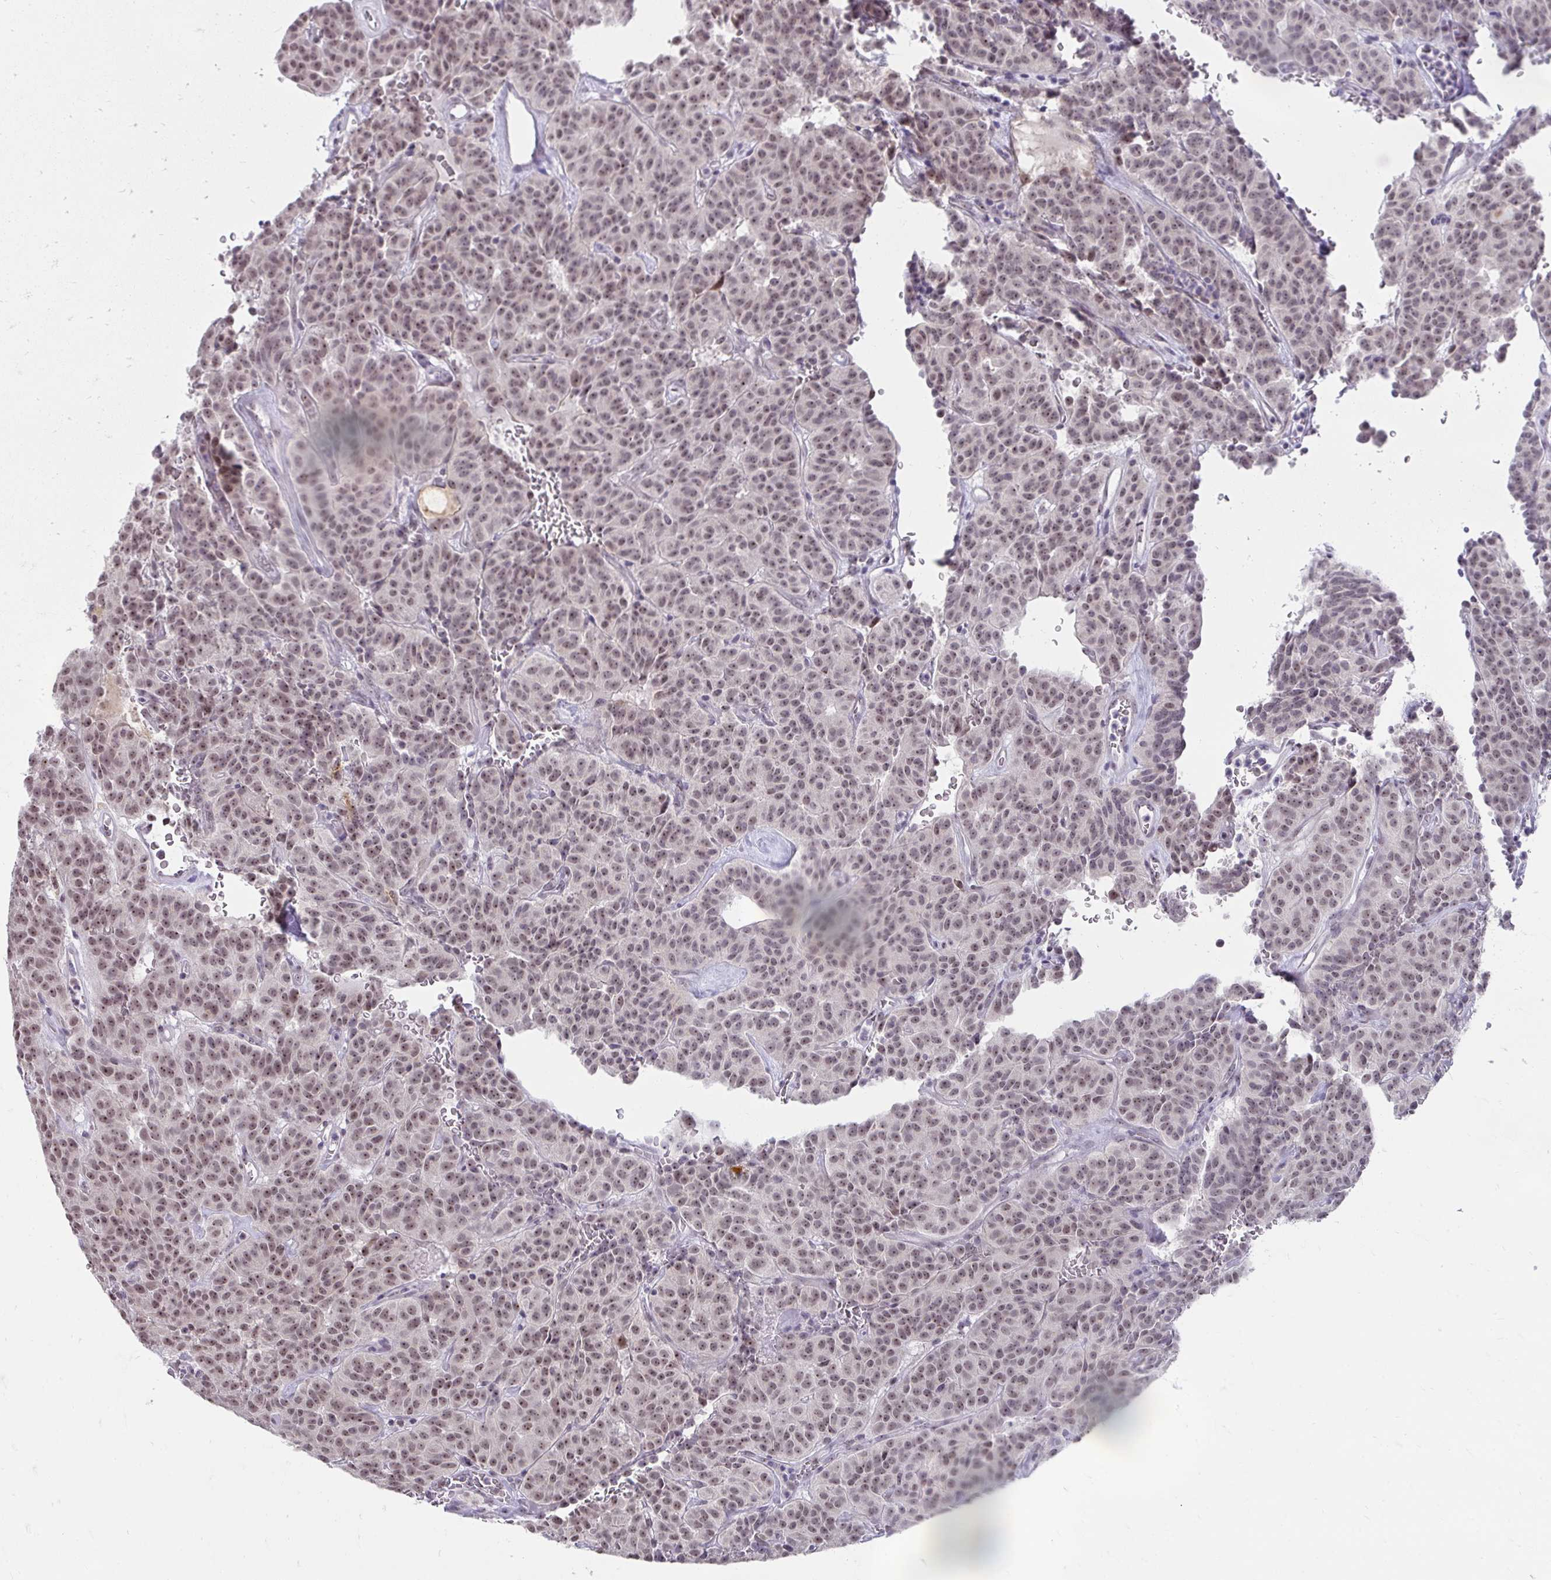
{"staining": {"intensity": "weak", "quantity": ">75%", "location": "nuclear"}, "tissue": "carcinoid", "cell_type": "Tumor cells", "image_type": "cancer", "snomed": [{"axis": "morphology", "description": "Carcinoid, malignant, NOS"}, {"axis": "topography", "description": "Lung"}], "caption": "DAB (3,3'-diaminobenzidine) immunohistochemical staining of human carcinoid demonstrates weak nuclear protein staining in about >75% of tumor cells. (brown staining indicates protein expression, while blue staining denotes nuclei).", "gene": "HIRA", "patient": {"sex": "female", "age": 61}}